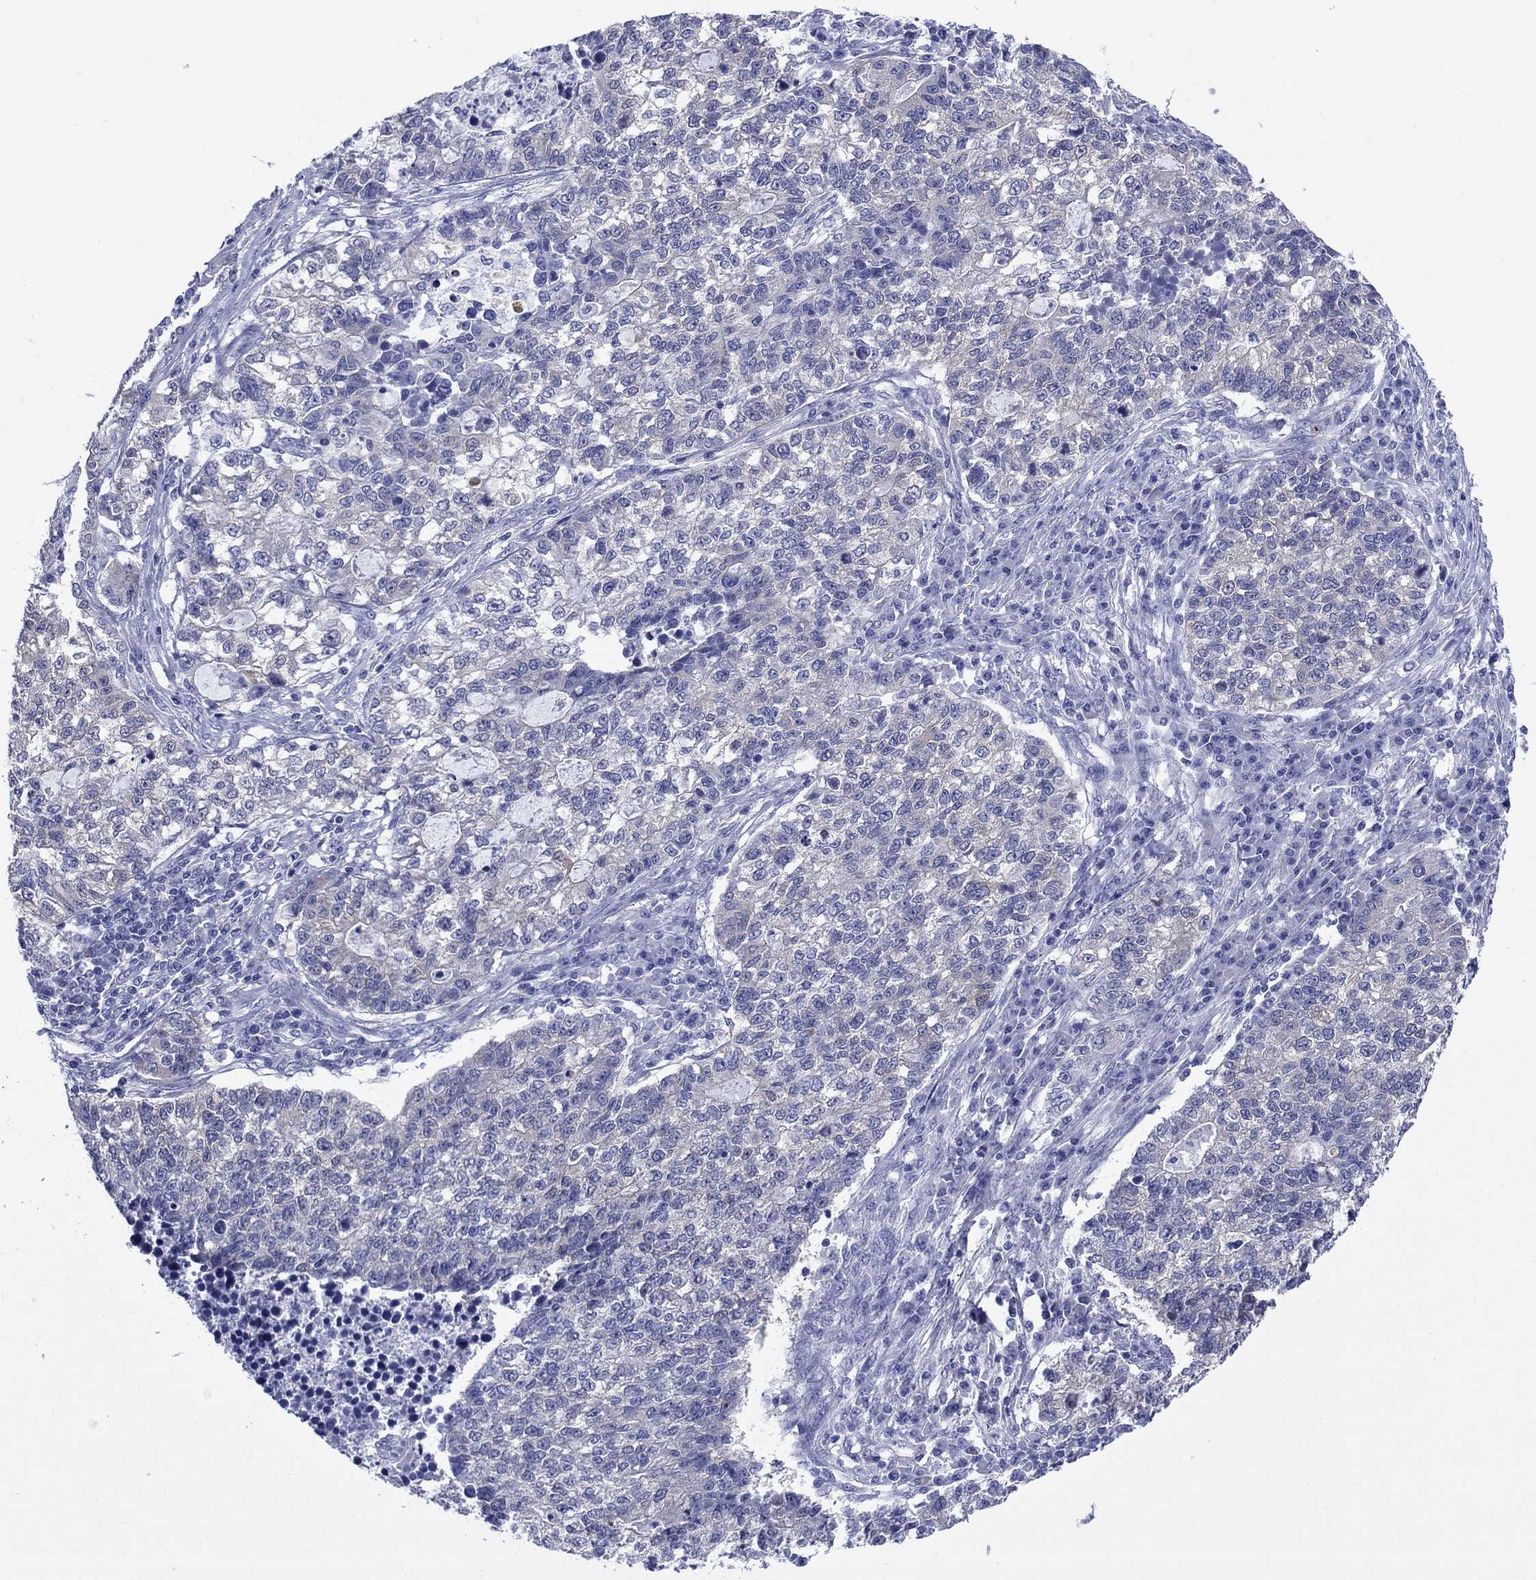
{"staining": {"intensity": "negative", "quantity": "none", "location": "none"}, "tissue": "lung cancer", "cell_type": "Tumor cells", "image_type": "cancer", "snomed": [{"axis": "morphology", "description": "Adenocarcinoma, NOS"}, {"axis": "topography", "description": "Lung"}], "caption": "IHC histopathology image of lung cancer stained for a protein (brown), which demonstrates no staining in tumor cells. Brightfield microscopy of immunohistochemistry stained with DAB (brown) and hematoxylin (blue), captured at high magnification.", "gene": "SULT2B1", "patient": {"sex": "male", "age": 57}}